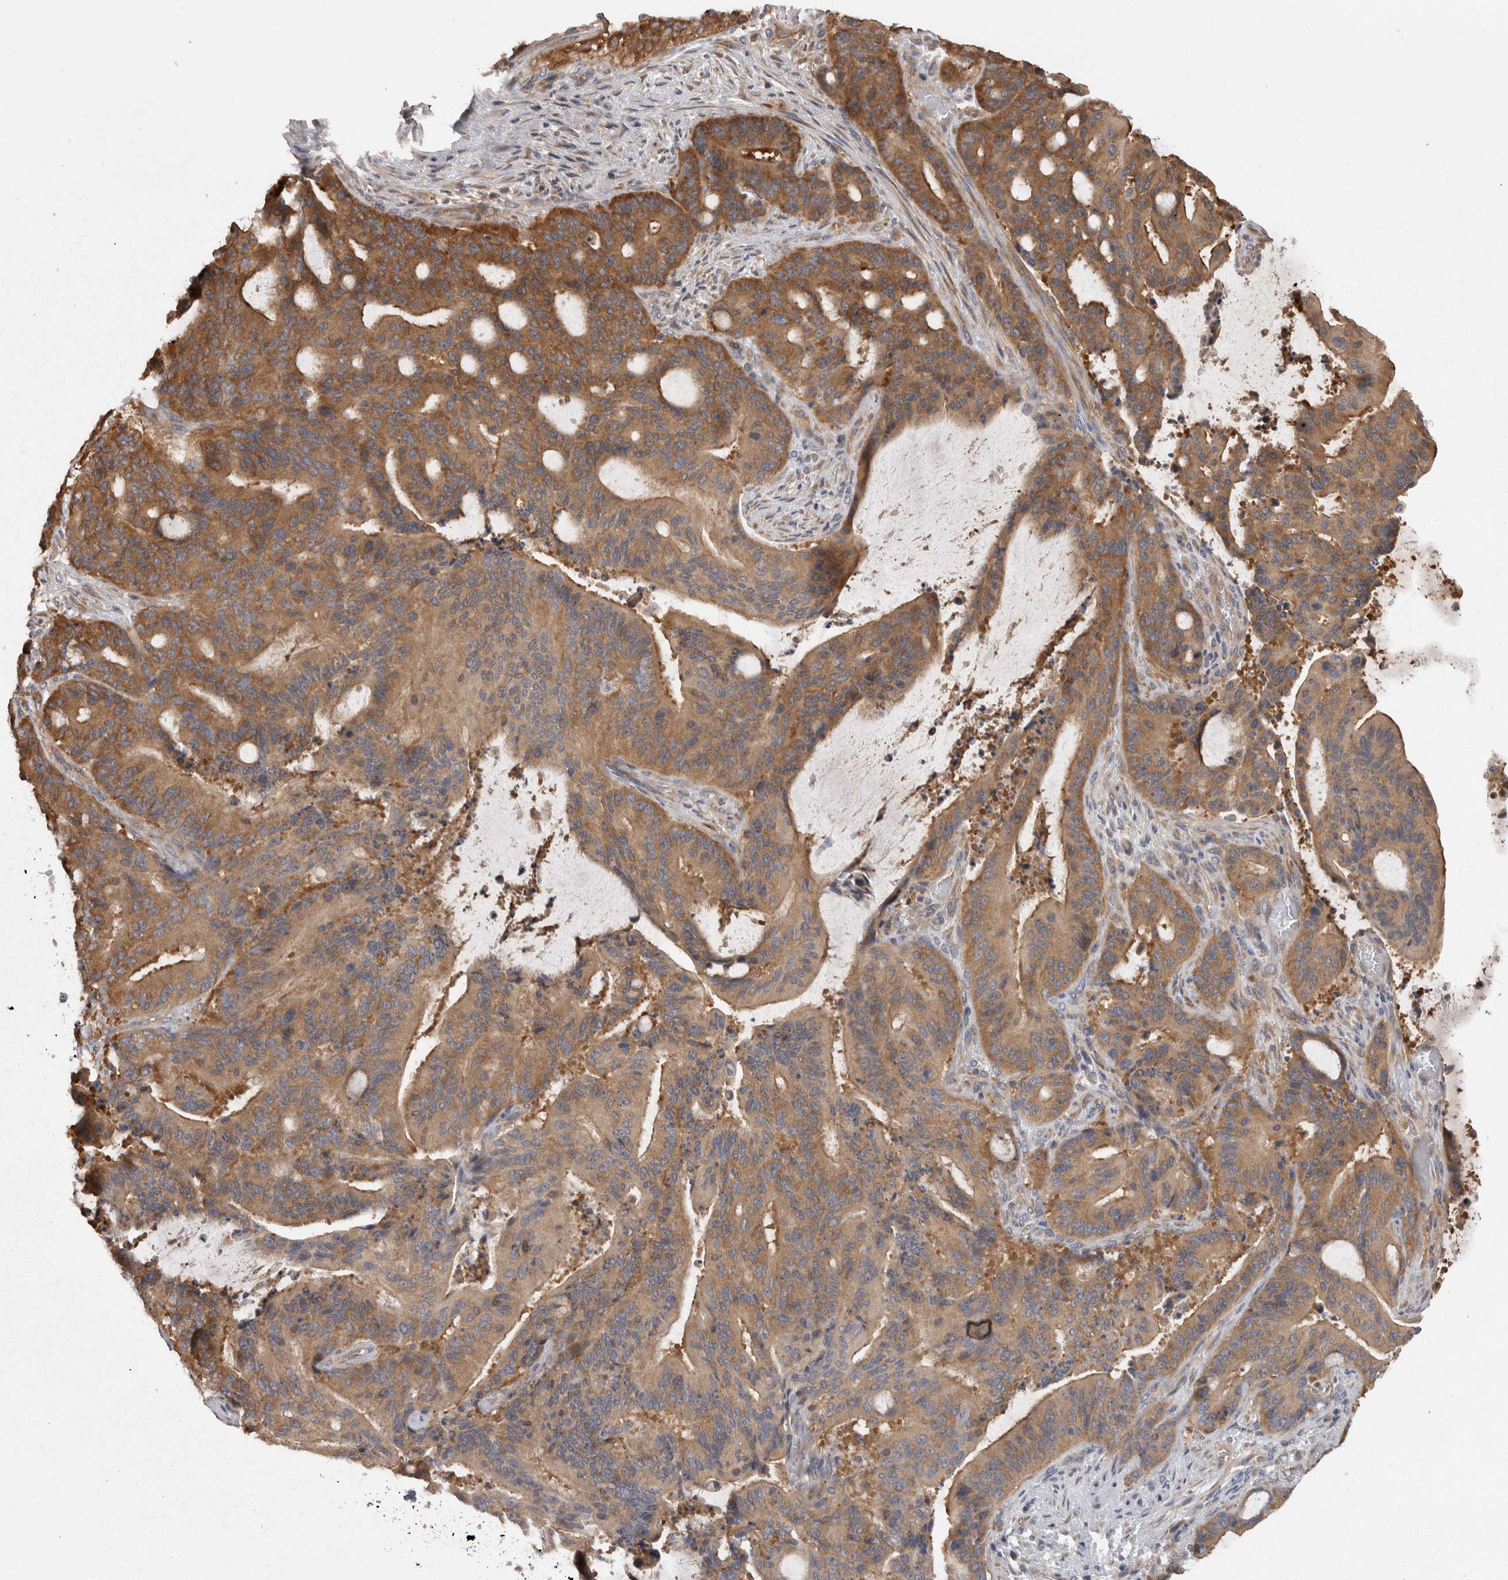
{"staining": {"intensity": "moderate", "quantity": ">75%", "location": "cytoplasmic/membranous"}, "tissue": "liver cancer", "cell_type": "Tumor cells", "image_type": "cancer", "snomed": [{"axis": "morphology", "description": "Normal tissue, NOS"}, {"axis": "morphology", "description": "Cholangiocarcinoma"}, {"axis": "topography", "description": "Liver"}, {"axis": "topography", "description": "Peripheral nerve tissue"}], "caption": "High-magnification brightfield microscopy of liver cholangiocarcinoma stained with DAB (3,3'-diaminobenzidine) (brown) and counterstained with hematoxylin (blue). tumor cells exhibit moderate cytoplasmic/membranous positivity is seen in approximately>75% of cells.", "gene": "SMCR8", "patient": {"sex": "female", "age": 73}}